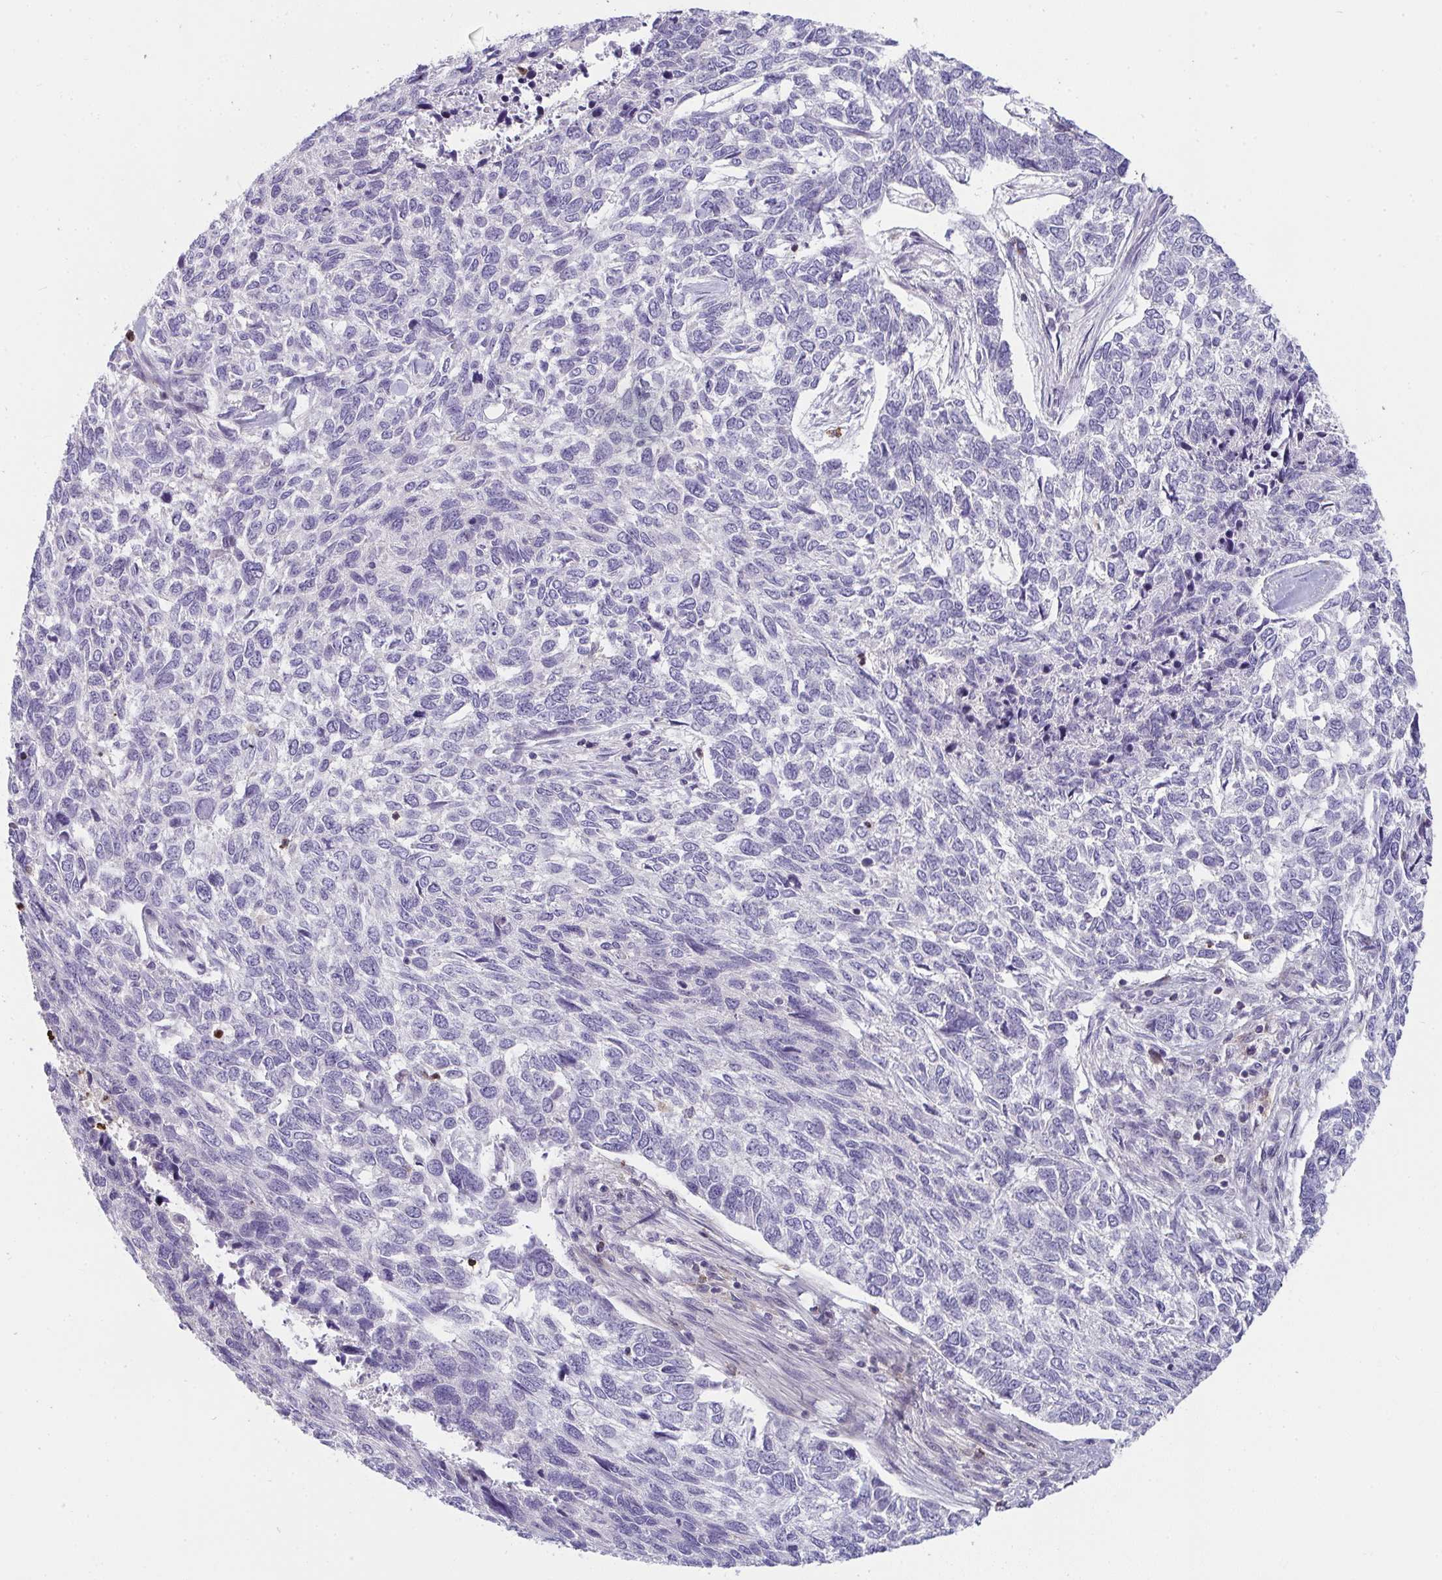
{"staining": {"intensity": "negative", "quantity": "none", "location": "none"}, "tissue": "skin cancer", "cell_type": "Tumor cells", "image_type": "cancer", "snomed": [{"axis": "morphology", "description": "Basal cell carcinoma"}, {"axis": "topography", "description": "Skin"}], "caption": "Tumor cells are negative for protein expression in human skin cancer (basal cell carcinoma). Brightfield microscopy of immunohistochemistry (IHC) stained with DAB (brown) and hematoxylin (blue), captured at high magnification.", "gene": "CSF3R", "patient": {"sex": "female", "age": 65}}